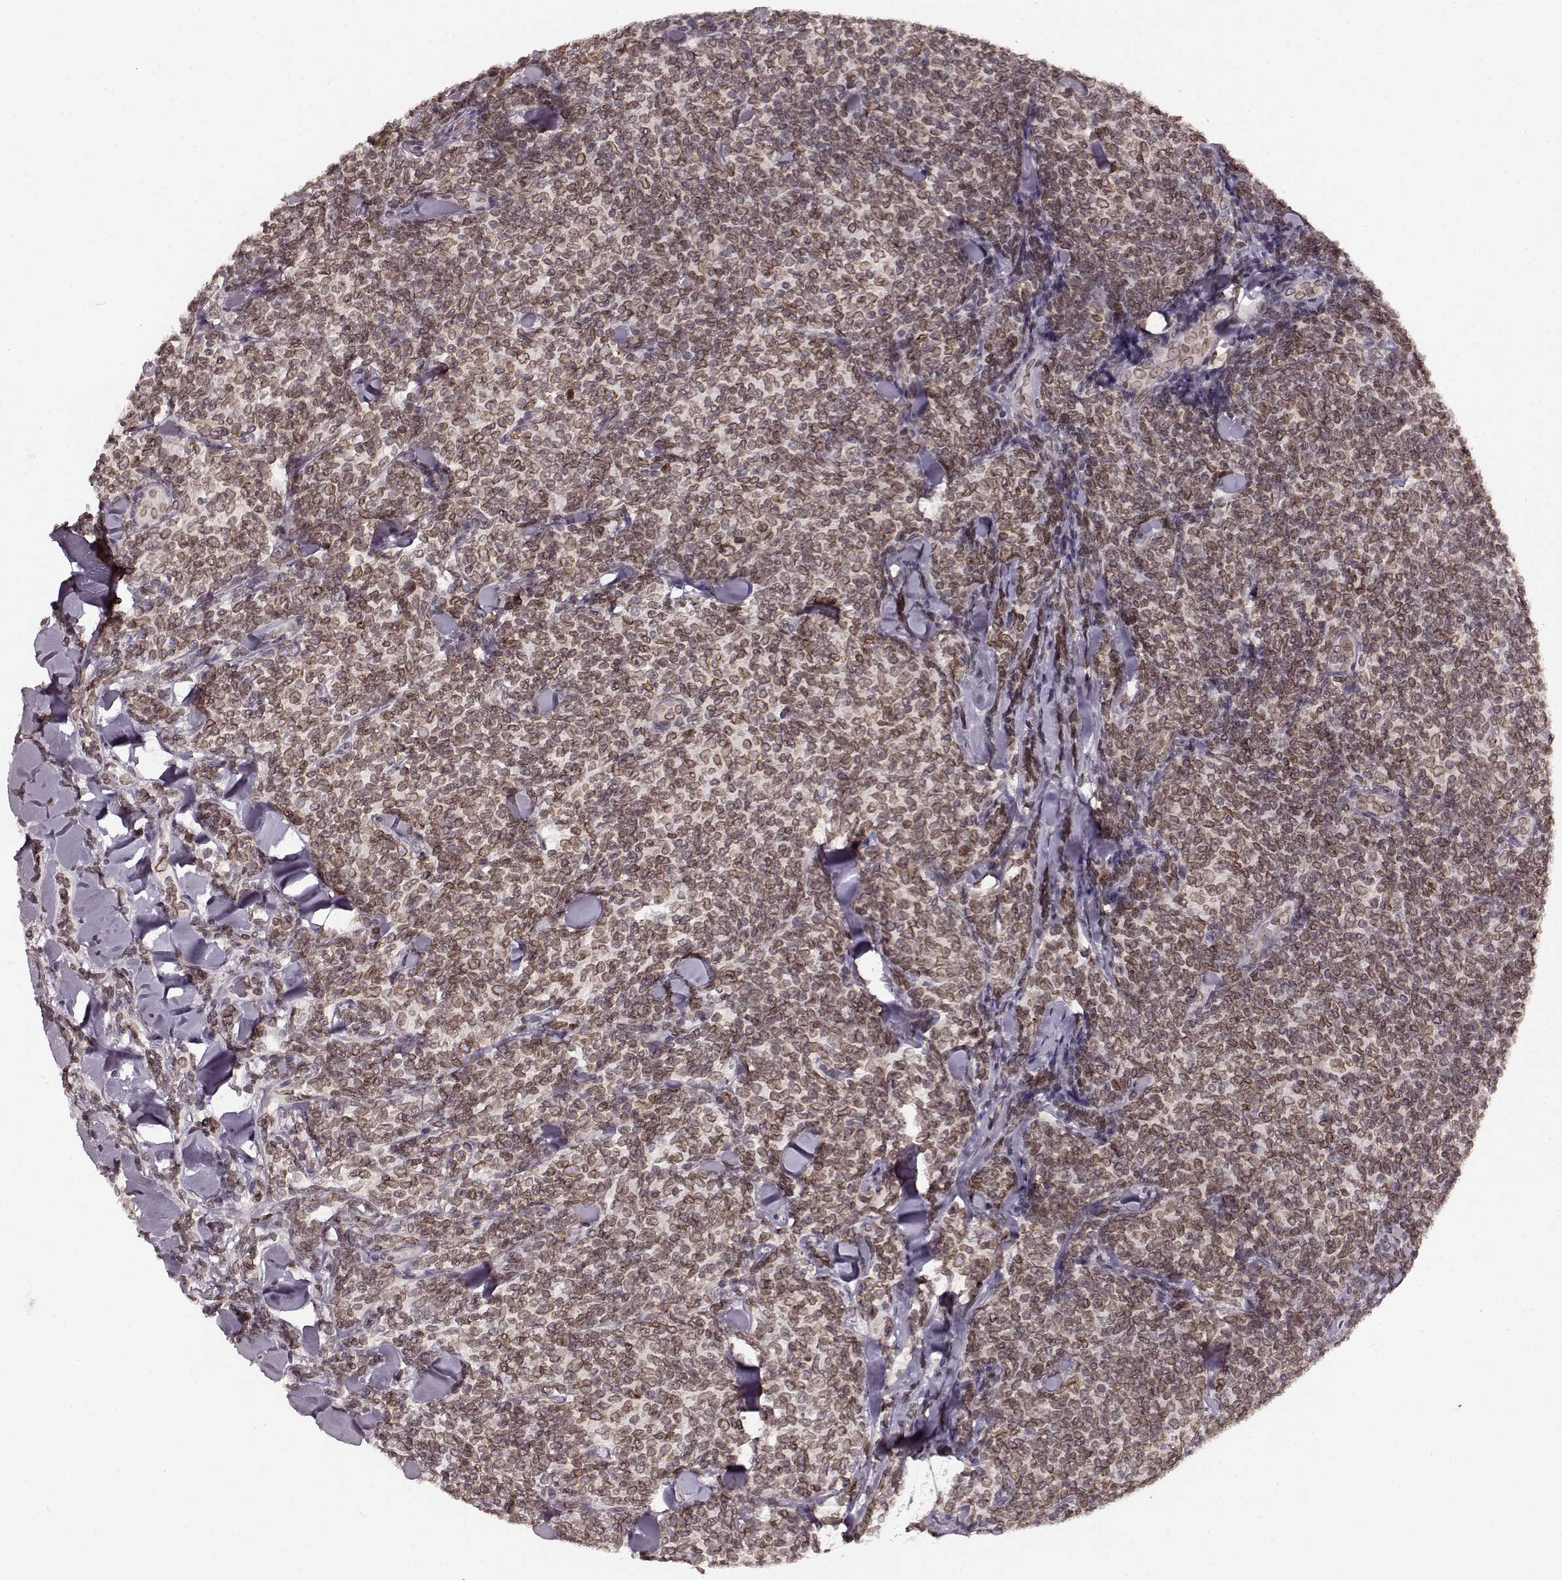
{"staining": {"intensity": "moderate", "quantity": "25%-75%", "location": "cytoplasmic/membranous,nuclear"}, "tissue": "lymphoma", "cell_type": "Tumor cells", "image_type": "cancer", "snomed": [{"axis": "morphology", "description": "Malignant lymphoma, non-Hodgkin's type, Low grade"}, {"axis": "topography", "description": "Lymph node"}], "caption": "The immunohistochemical stain shows moderate cytoplasmic/membranous and nuclear staining in tumor cells of lymphoma tissue.", "gene": "DCAF12", "patient": {"sex": "female", "age": 56}}